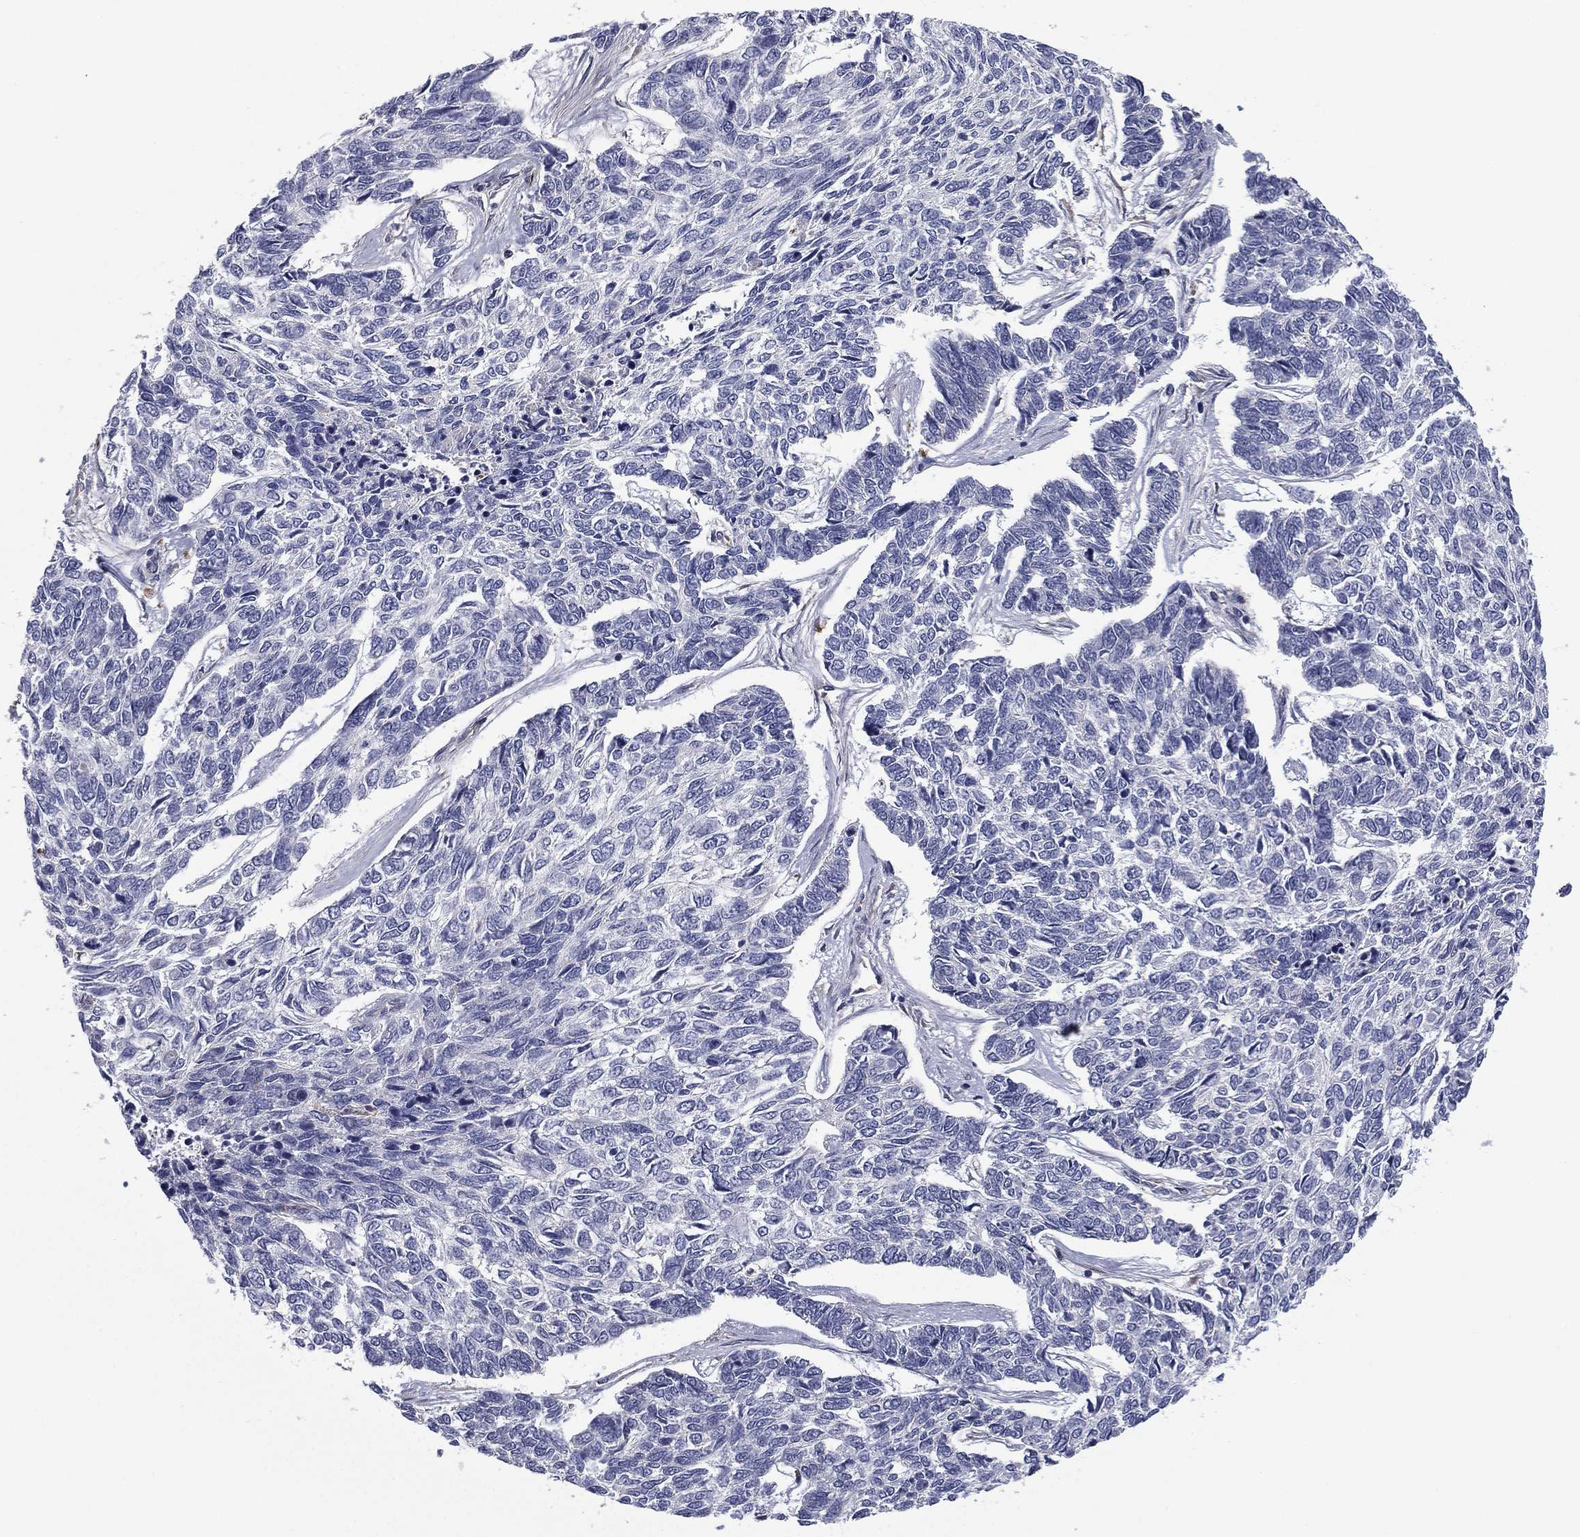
{"staining": {"intensity": "negative", "quantity": "none", "location": "none"}, "tissue": "skin cancer", "cell_type": "Tumor cells", "image_type": "cancer", "snomed": [{"axis": "morphology", "description": "Basal cell carcinoma"}, {"axis": "topography", "description": "Skin"}], "caption": "Human basal cell carcinoma (skin) stained for a protein using immunohistochemistry (IHC) reveals no positivity in tumor cells.", "gene": "SCUBE1", "patient": {"sex": "female", "age": 65}}